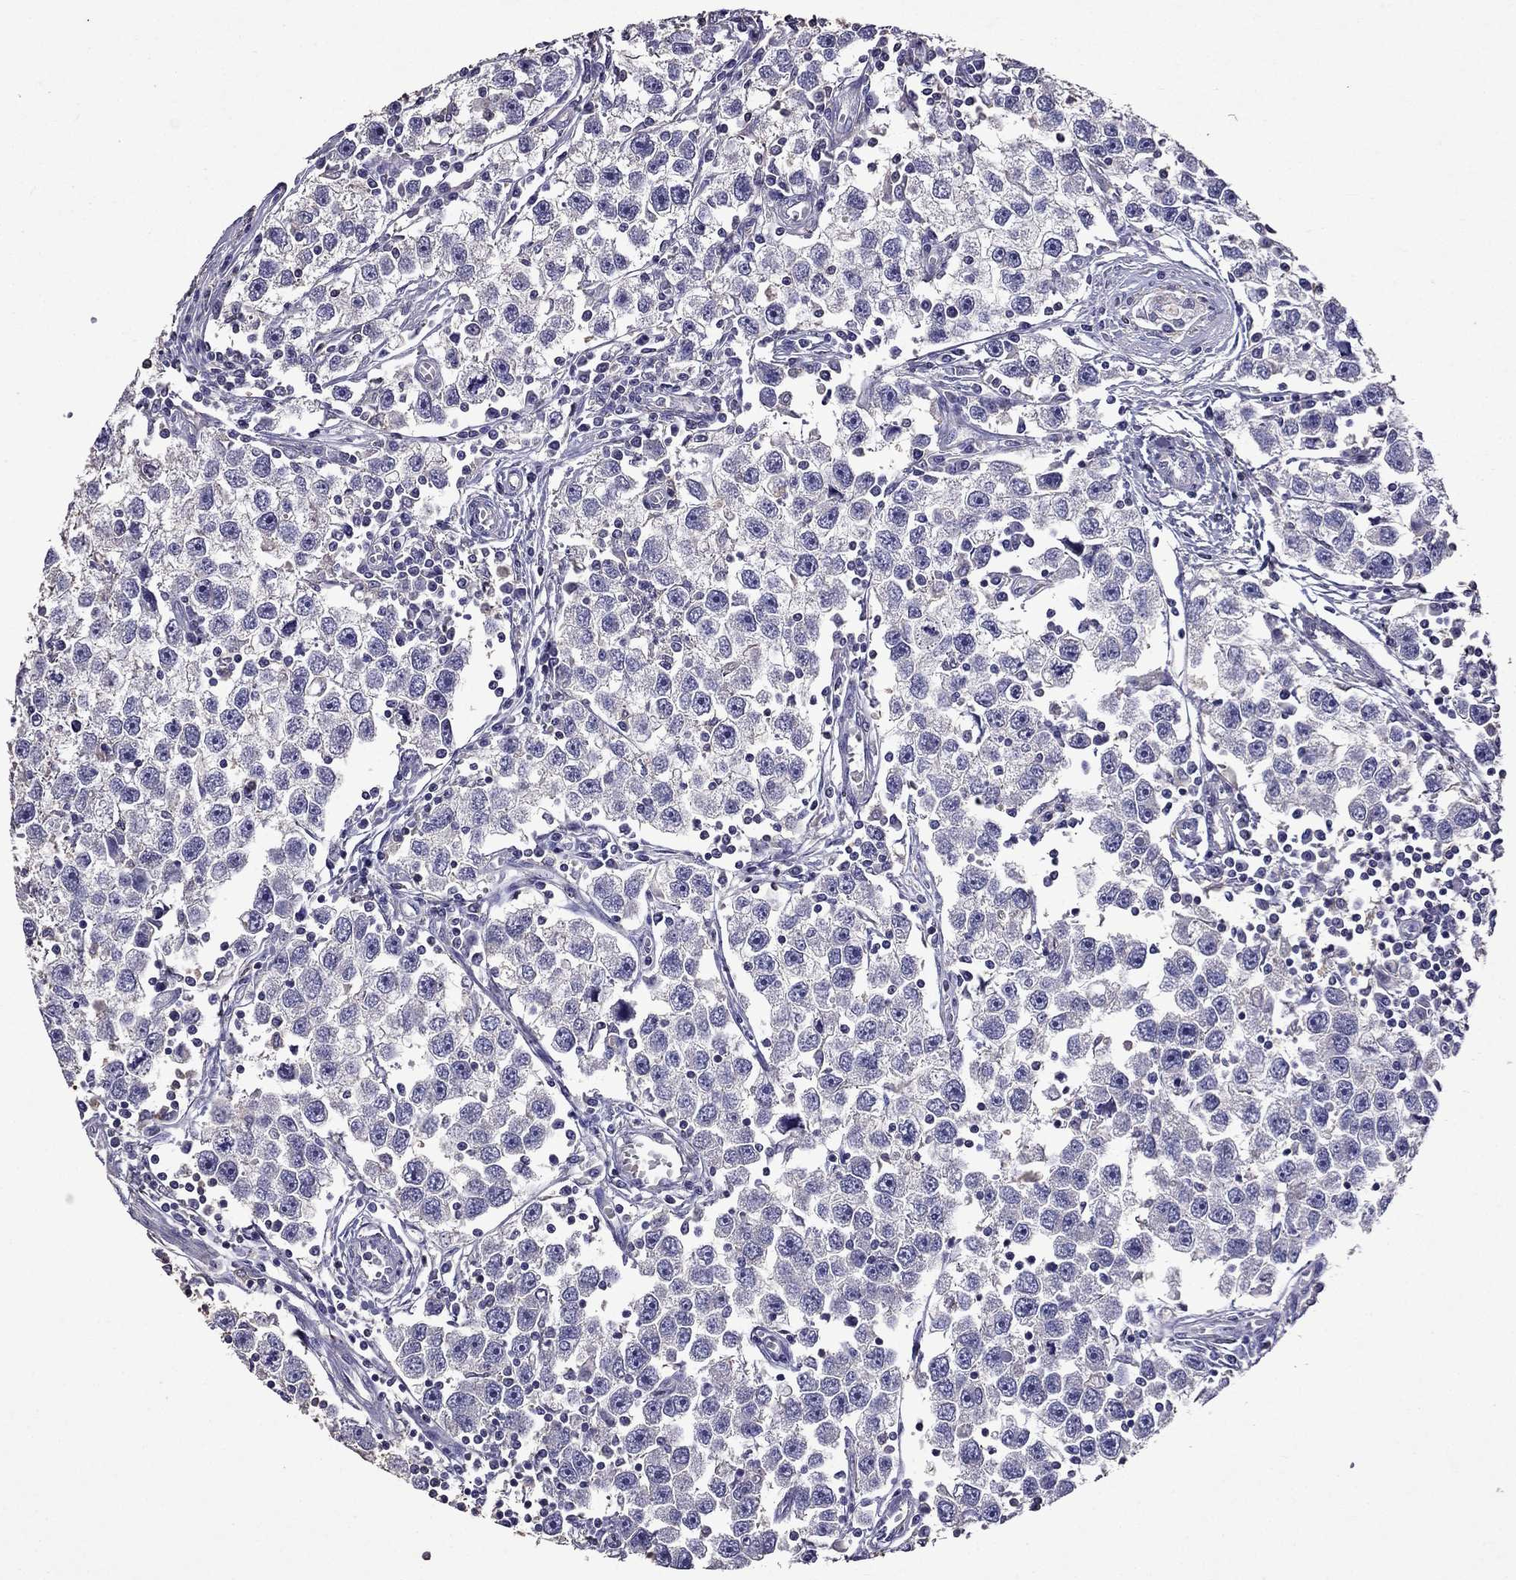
{"staining": {"intensity": "negative", "quantity": "none", "location": "none"}, "tissue": "testis cancer", "cell_type": "Tumor cells", "image_type": "cancer", "snomed": [{"axis": "morphology", "description": "Seminoma, NOS"}, {"axis": "topography", "description": "Testis"}], "caption": "Immunohistochemistry of testis seminoma exhibits no expression in tumor cells.", "gene": "NKX3-1", "patient": {"sex": "male", "age": 30}}